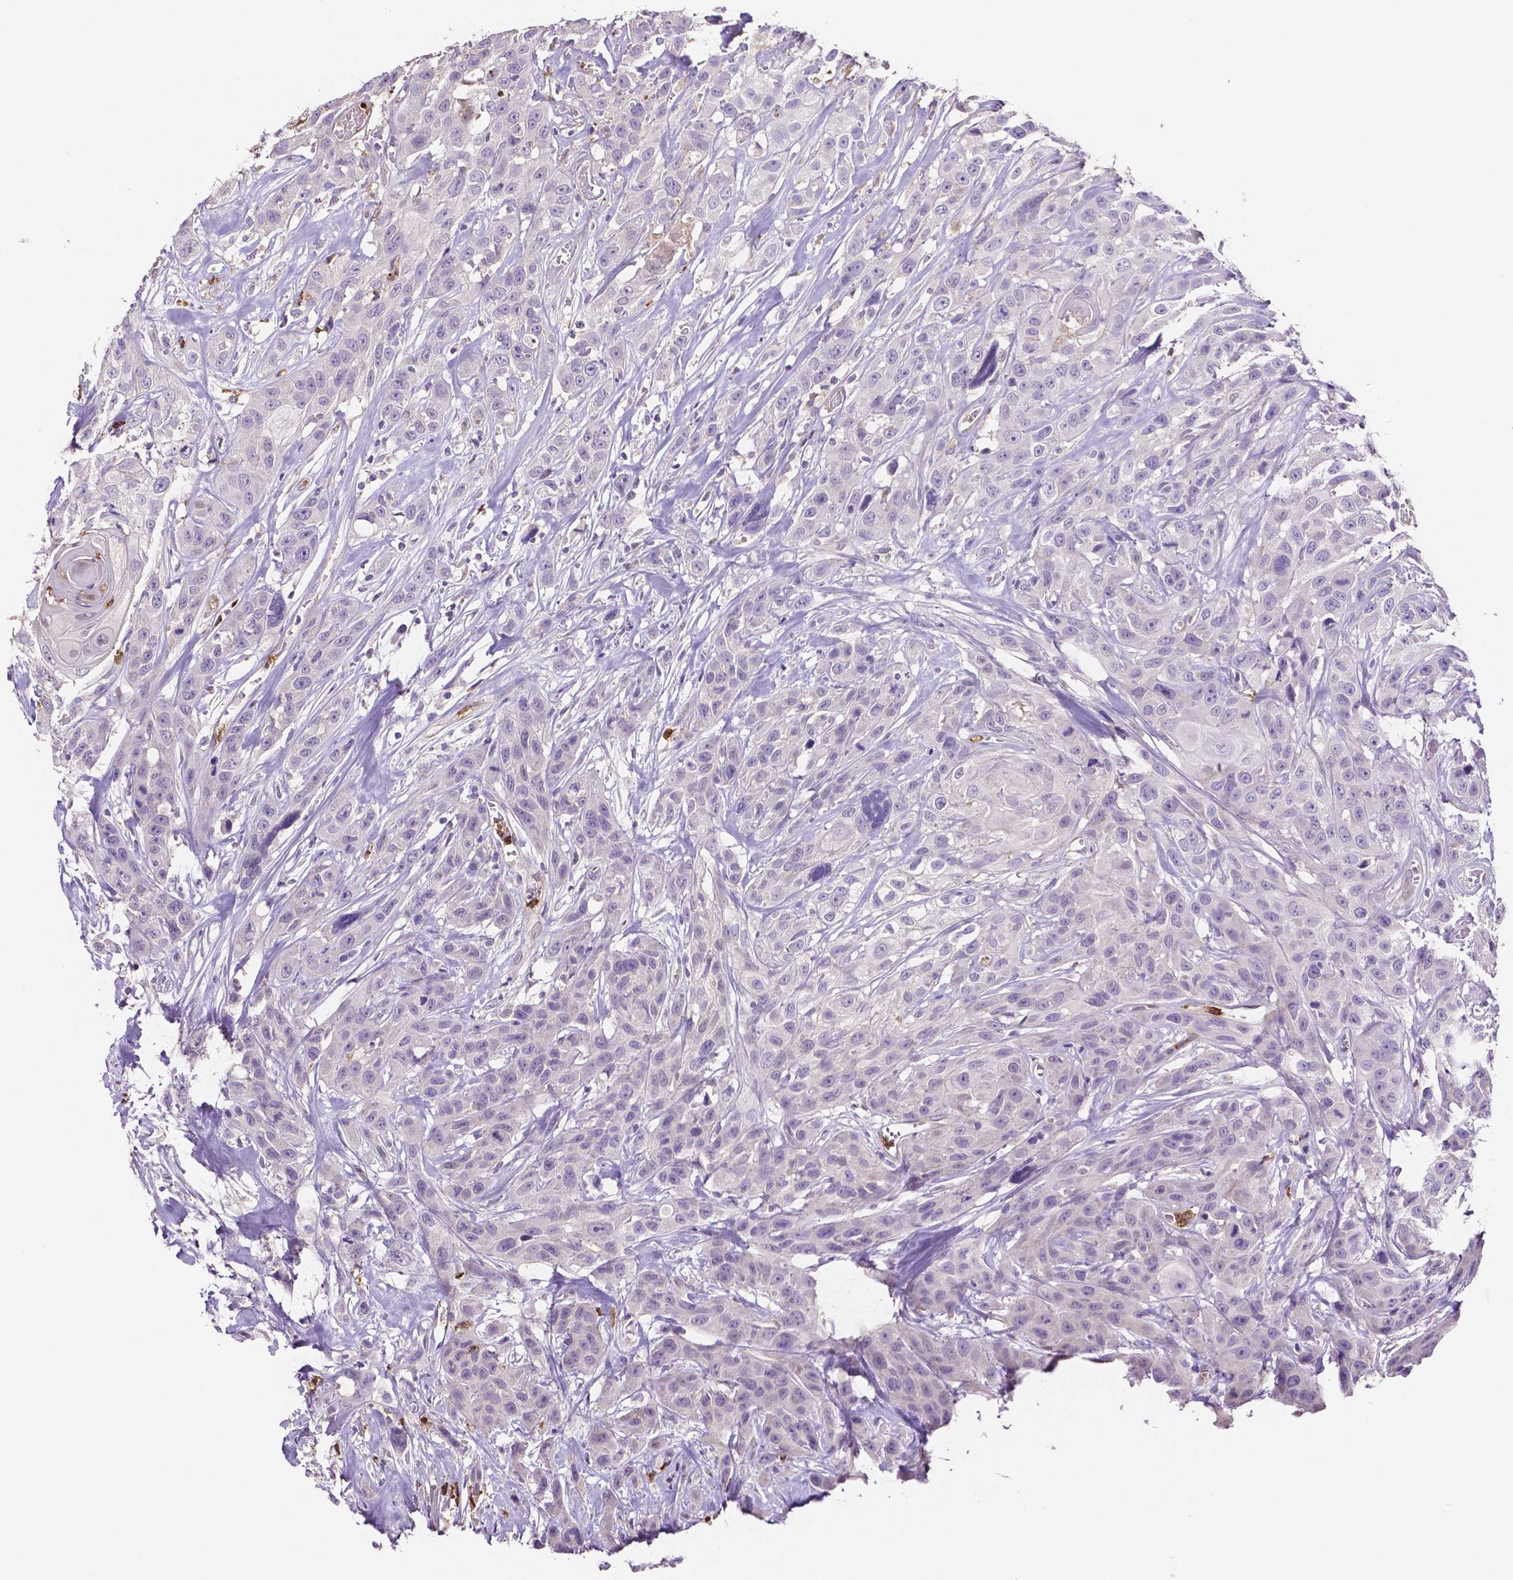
{"staining": {"intensity": "negative", "quantity": "none", "location": "none"}, "tissue": "head and neck cancer", "cell_type": "Tumor cells", "image_type": "cancer", "snomed": [{"axis": "morphology", "description": "Squamous cell carcinoma, NOS"}, {"axis": "topography", "description": "Head-Neck"}], "caption": "DAB (3,3'-diaminobenzidine) immunohistochemical staining of head and neck cancer (squamous cell carcinoma) exhibits no significant expression in tumor cells.", "gene": "MMP9", "patient": {"sex": "male", "age": 57}}